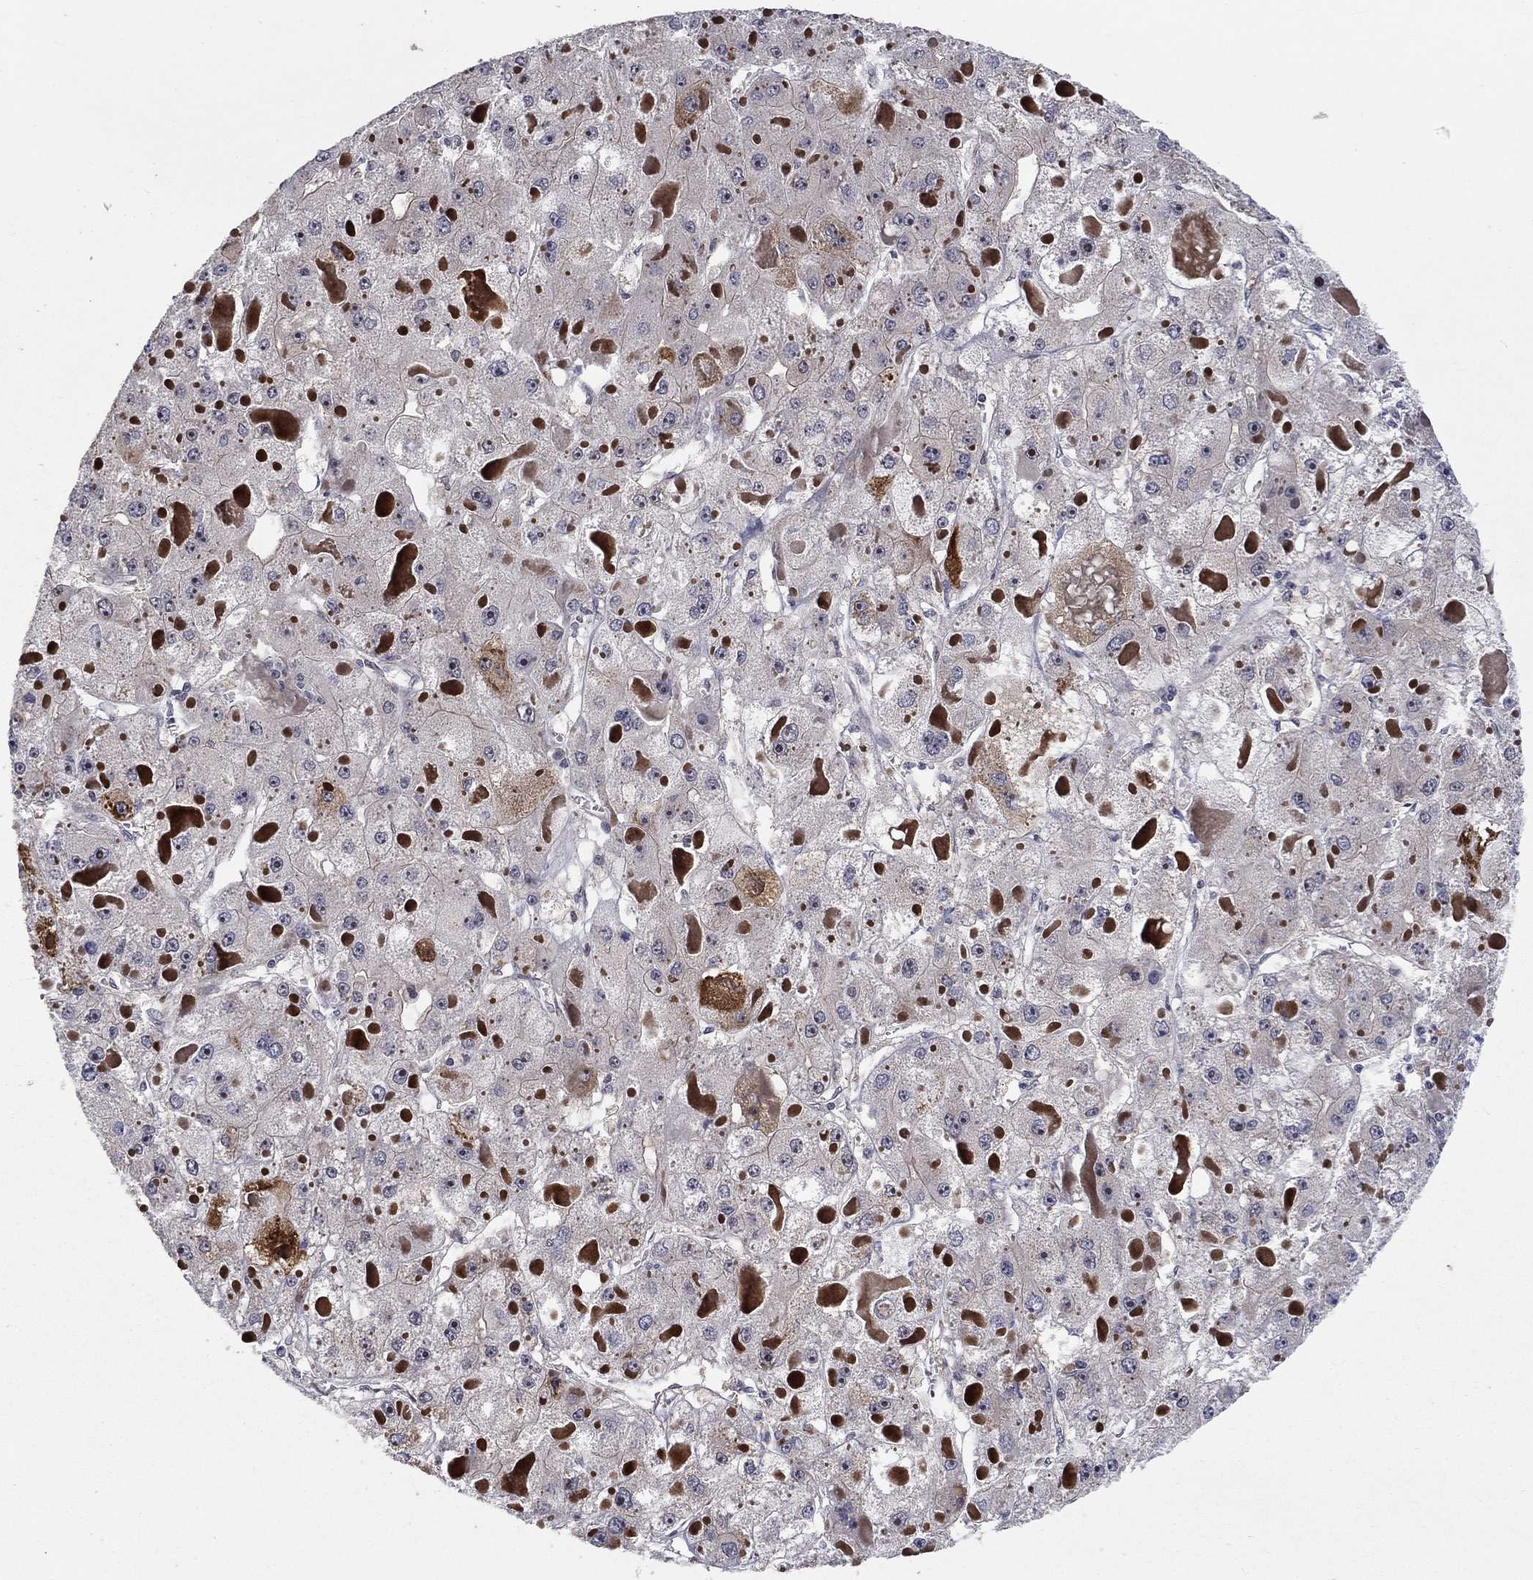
{"staining": {"intensity": "negative", "quantity": "none", "location": "none"}, "tissue": "liver cancer", "cell_type": "Tumor cells", "image_type": "cancer", "snomed": [{"axis": "morphology", "description": "Carcinoma, Hepatocellular, NOS"}, {"axis": "topography", "description": "Liver"}], "caption": "Liver cancer (hepatocellular carcinoma) stained for a protein using immunohistochemistry (IHC) displays no staining tumor cells.", "gene": "CETN3", "patient": {"sex": "female", "age": 73}}